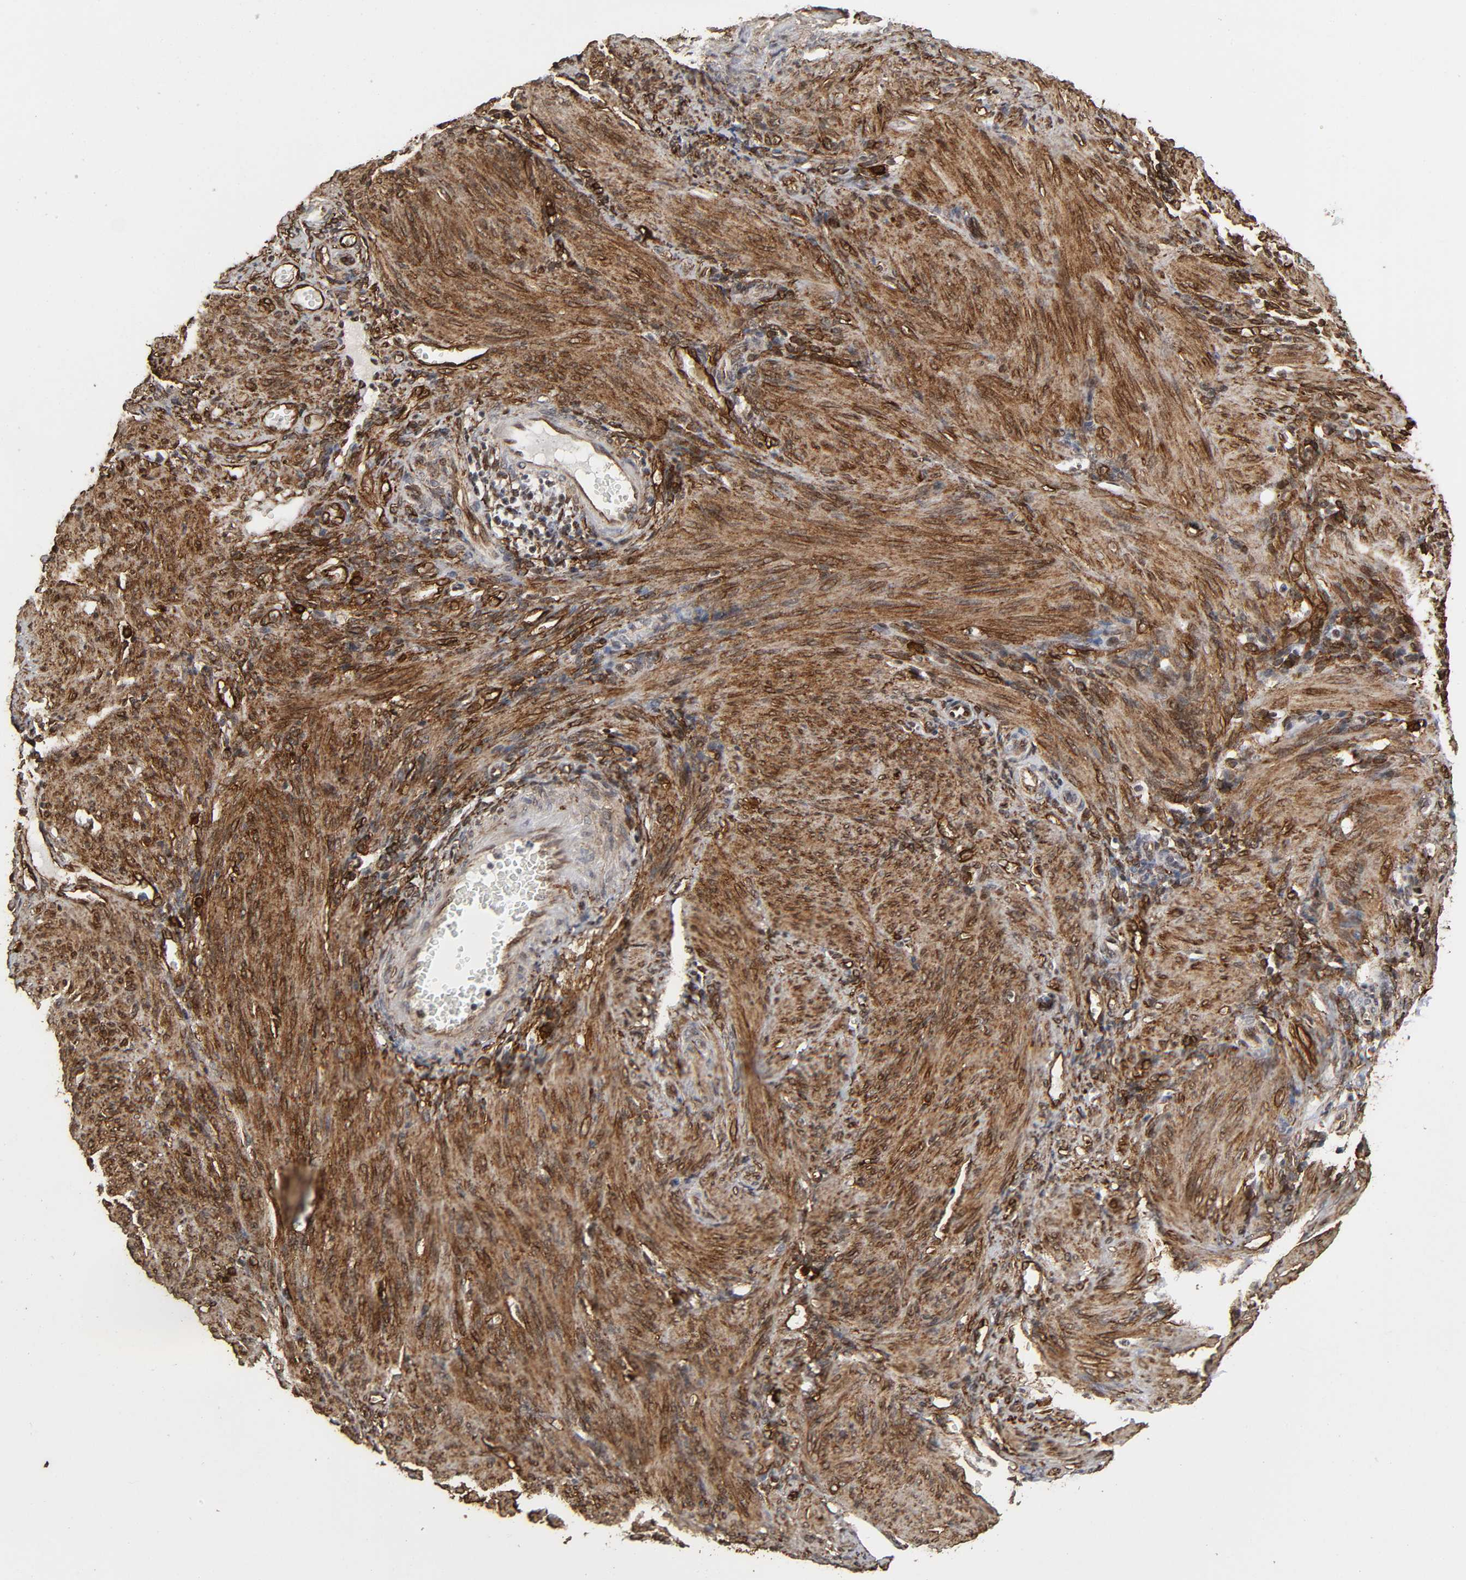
{"staining": {"intensity": "strong", "quantity": ">75%", "location": "nuclear"}, "tissue": "endometrium", "cell_type": "Cells in endometrial stroma", "image_type": "normal", "snomed": [{"axis": "morphology", "description": "Normal tissue, NOS"}, {"axis": "topography", "description": "Endometrium"}], "caption": "Immunohistochemistry photomicrograph of normal endometrium: human endometrium stained using IHC displays high levels of strong protein expression localized specifically in the nuclear of cells in endometrial stroma, appearing as a nuclear brown color.", "gene": "AHNAK2", "patient": {"sex": "female", "age": 72}}